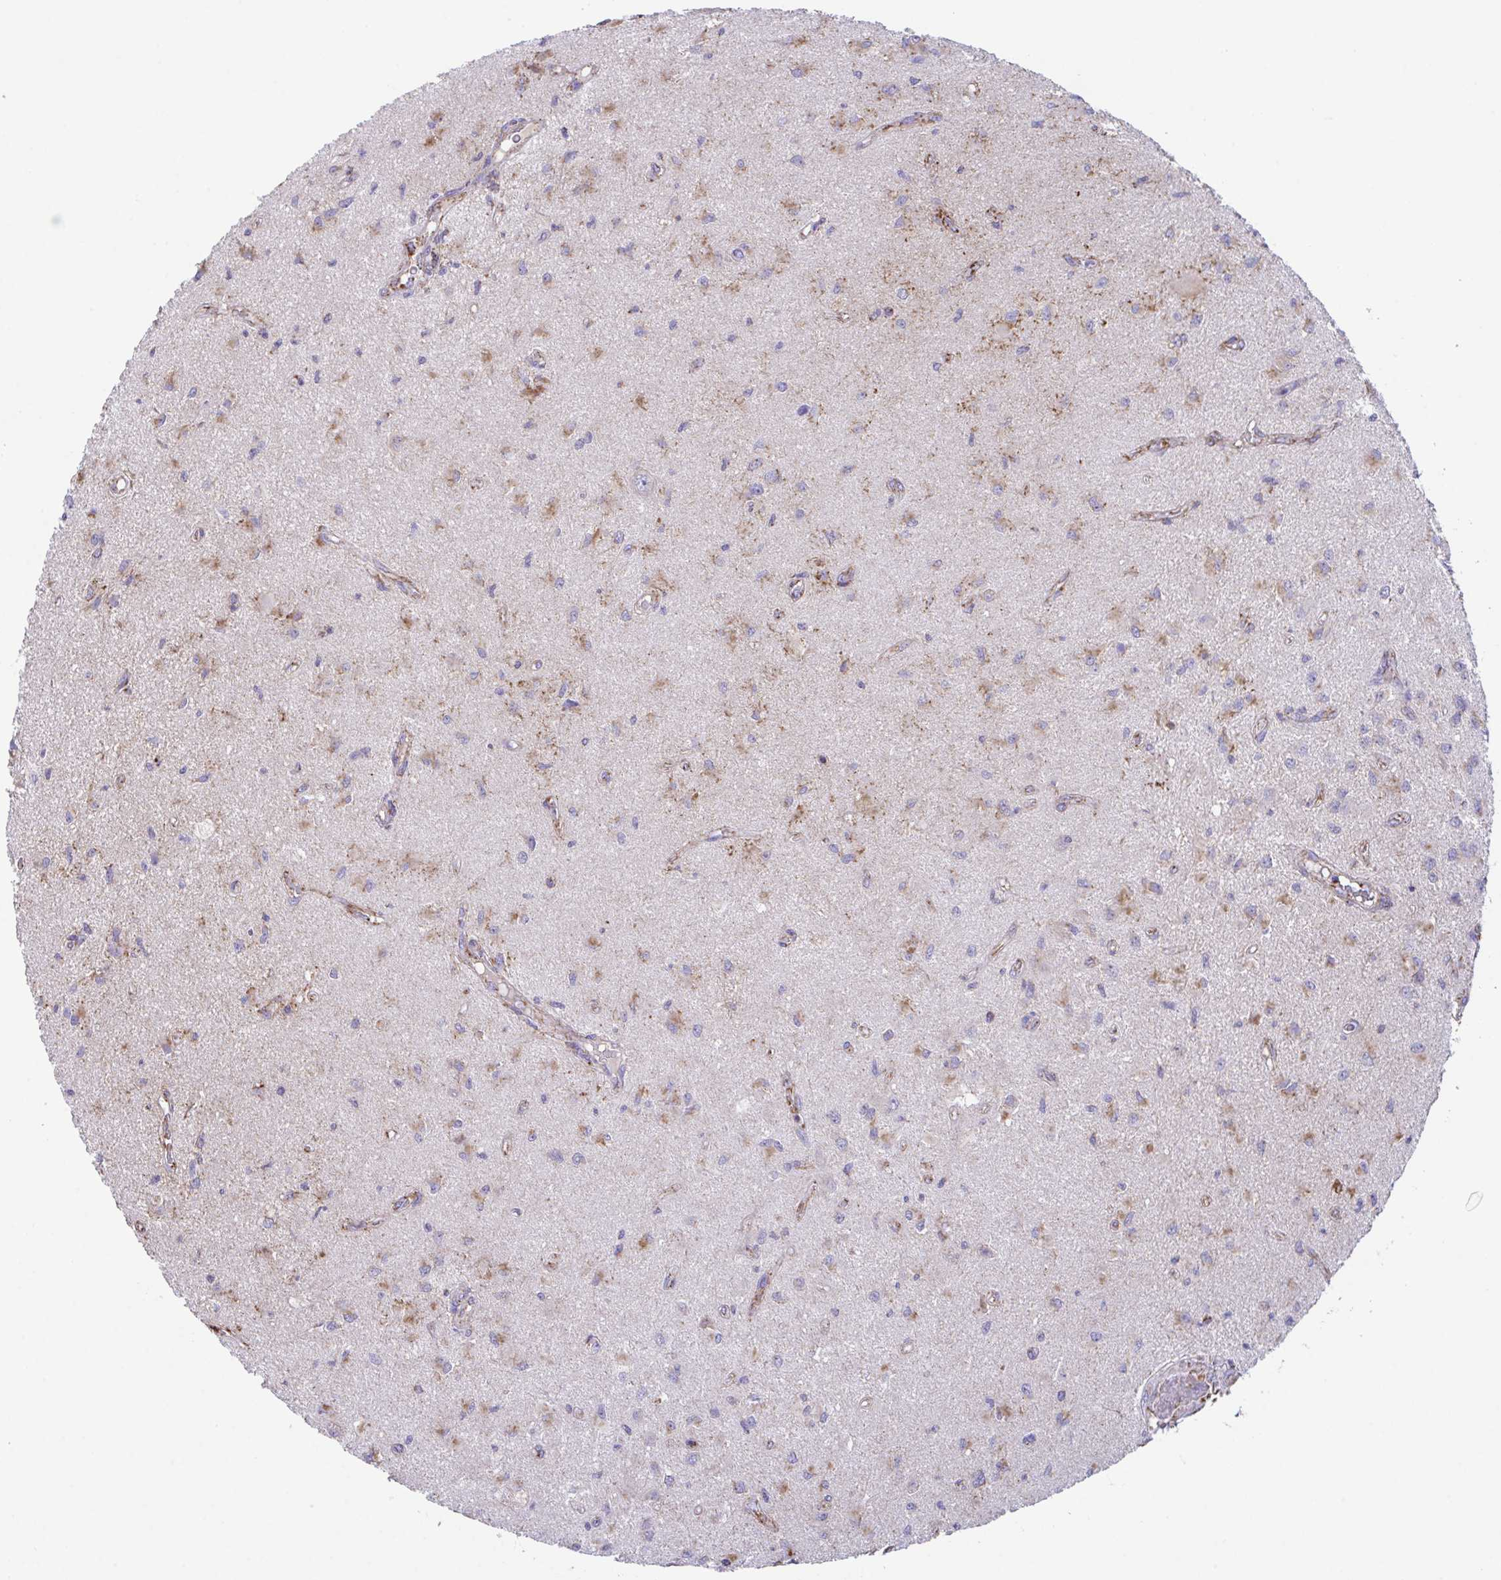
{"staining": {"intensity": "moderate", "quantity": "25%-75%", "location": "cytoplasmic/membranous"}, "tissue": "glioma", "cell_type": "Tumor cells", "image_type": "cancer", "snomed": [{"axis": "morphology", "description": "Glioma, malignant, High grade"}, {"axis": "topography", "description": "Brain"}], "caption": "An immunohistochemistry photomicrograph of tumor tissue is shown. Protein staining in brown shows moderate cytoplasmic/membranous positivity in glioma within tumor cells.", "gene": "PCMTD2", "patient": {"sex": "male", "age": 67}}